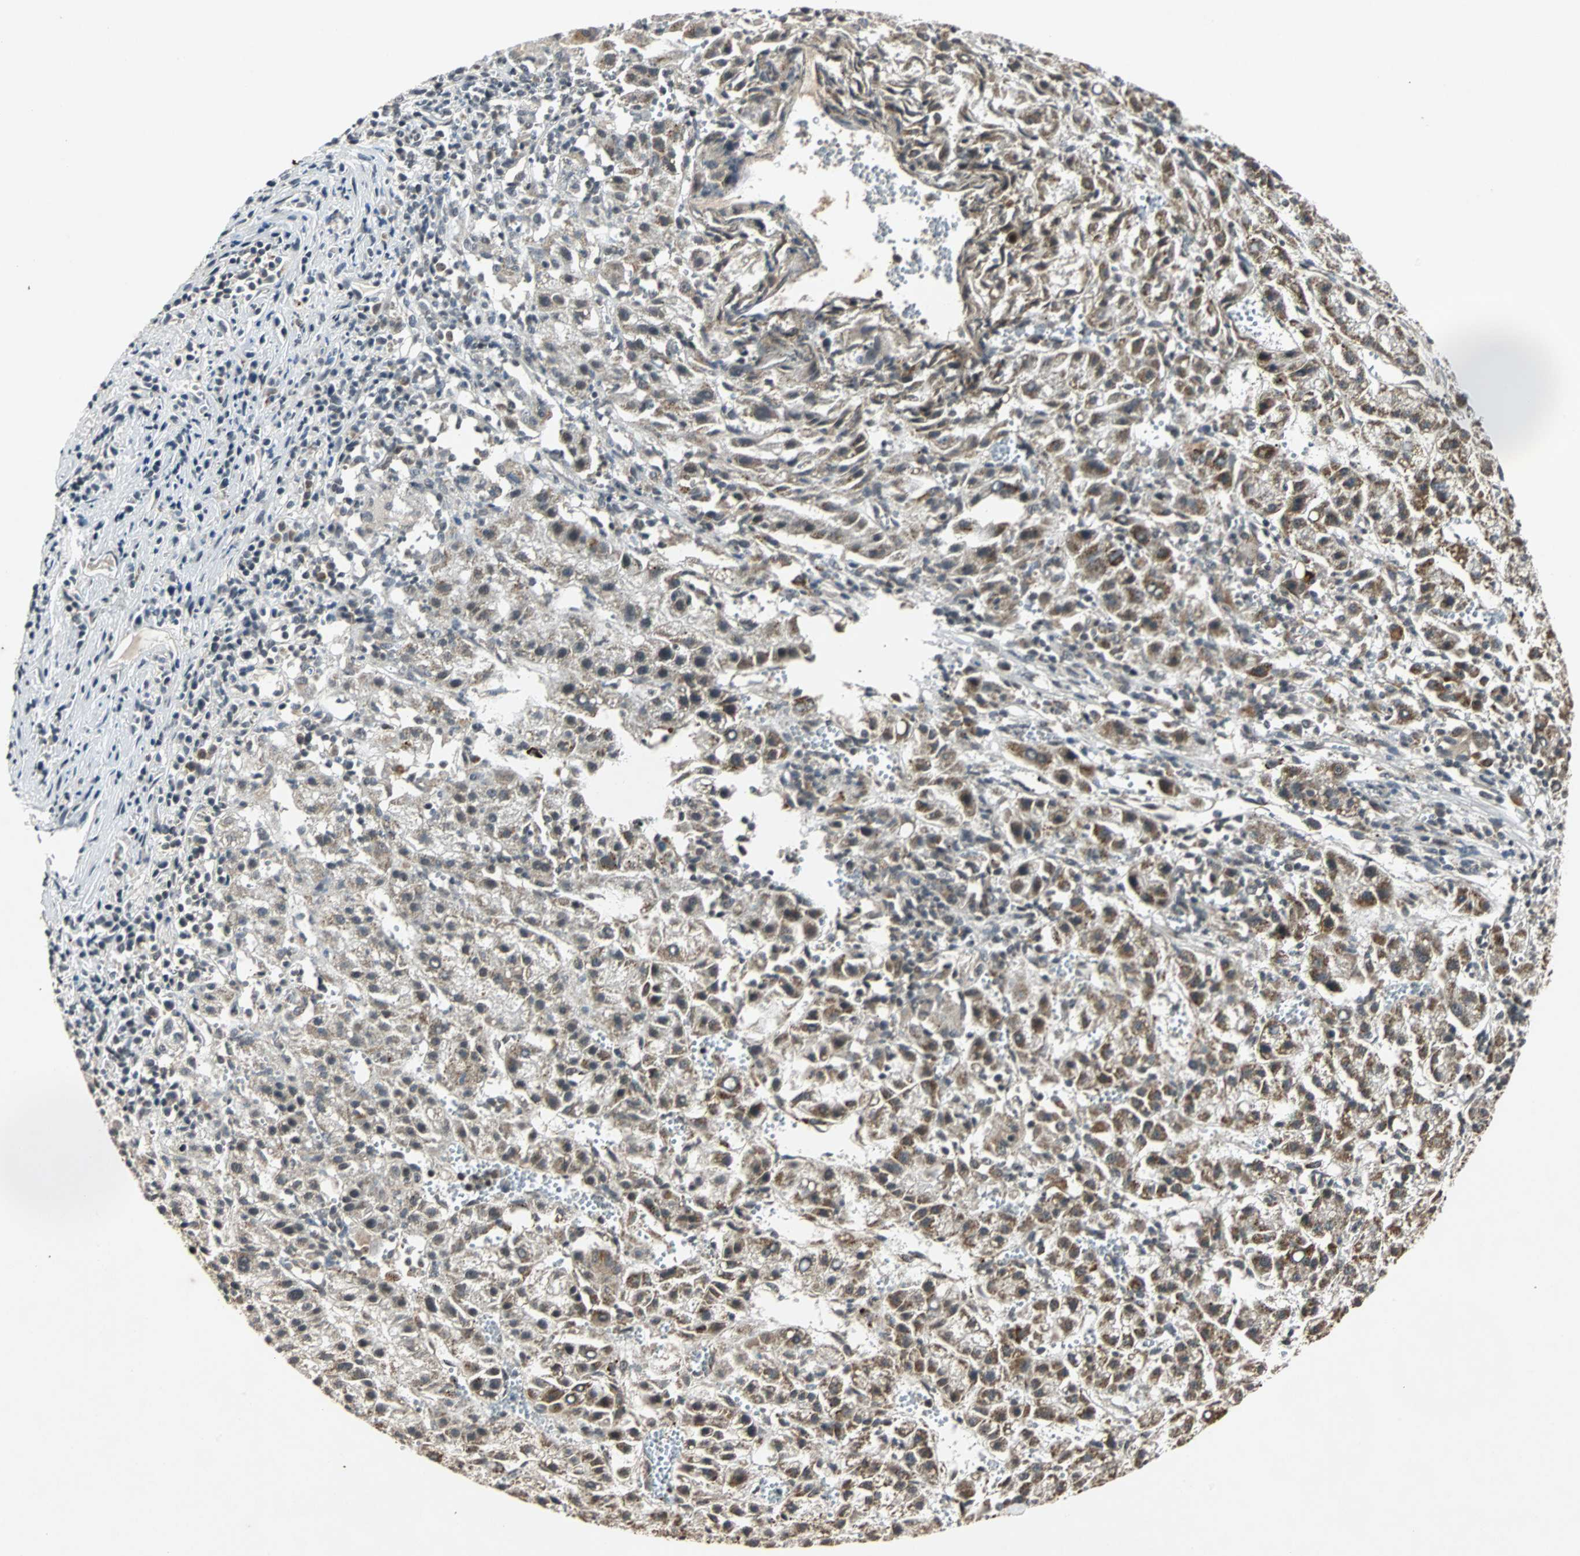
{"staining": {"intensity": "moderate", "quantity": ">75%", "location": "cytoplasmic/membranous"}, "tissue": "liver cancer", "cell_type": "Tumor cells", "image_type": "cancer", "snomed": [{"axis": "morphology", "description": "Carcinoma, Hepatocellular, NOS"}, {"axis": "topography", "description": "Liver"}], "caption": "Protein expression analysis of liver hepatocellular carcinoma displays moderate cytoplasmic/membranous staining in approximately >75% of tumor cells.", "gene": "TAF5", "patient": {"sex": "female", "age": 58}}